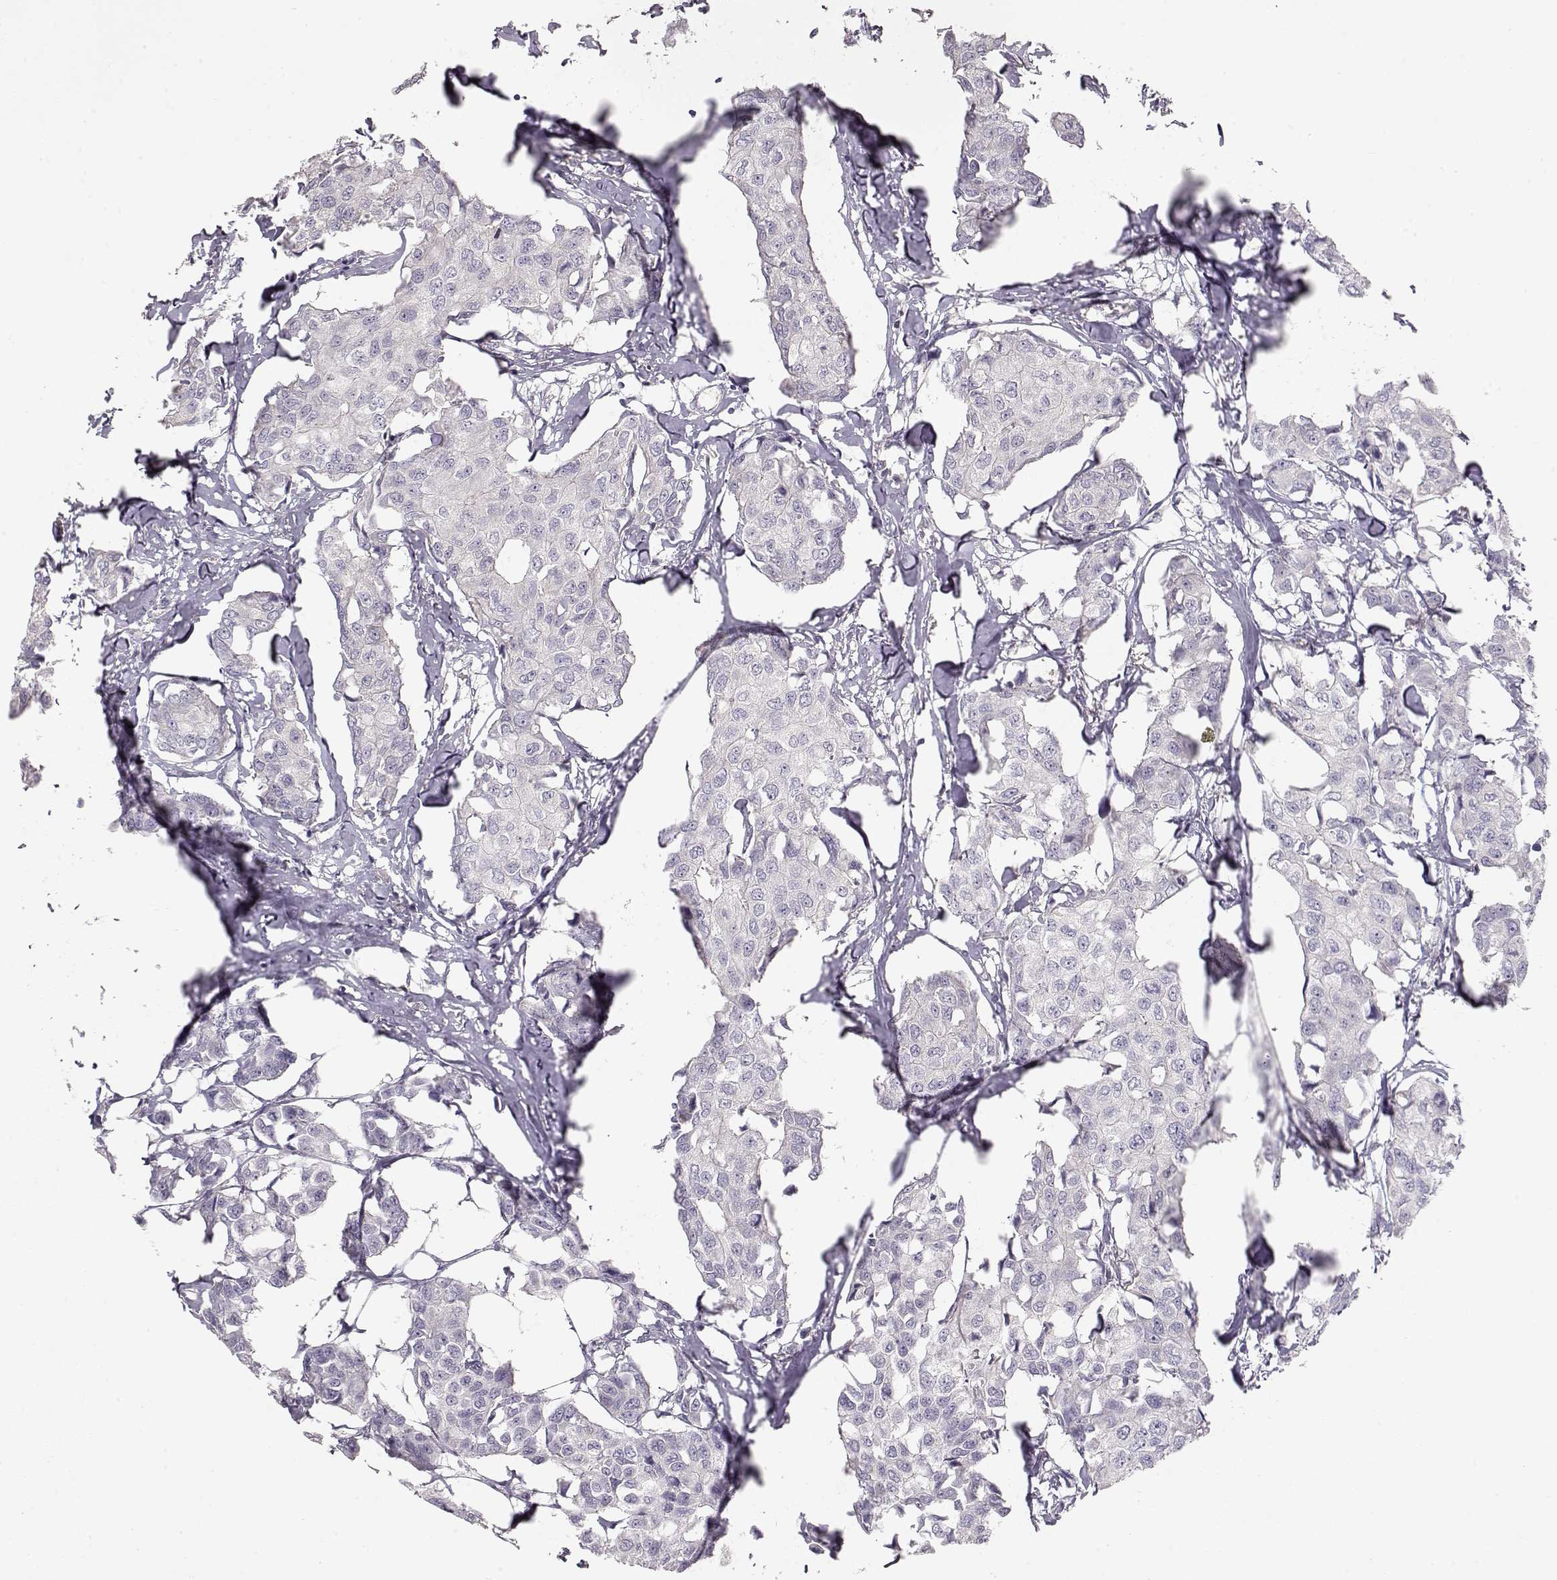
{"staining": {"intensity": "negative", "quantity": "none", "location": "none"}, "tissue": "breast cancer", "cell_type": "Tumor cells", "image_type": "cancer", "snomed": [{"axis": "morphology", "description": "Duct carcinoma"}, {"axis": "topography", "description": "Breast"}], "caption": "Histopathology image shows no protein positivity in tumor cells of breast infiltrating ductal carcinoma tissue. (Brightfield microscopy of DAB (3,3'-diaminobenzidine) IHC at high magnification).", "gene": "ARHGAP8", "patient": {"sex": "female", "age": 80}}